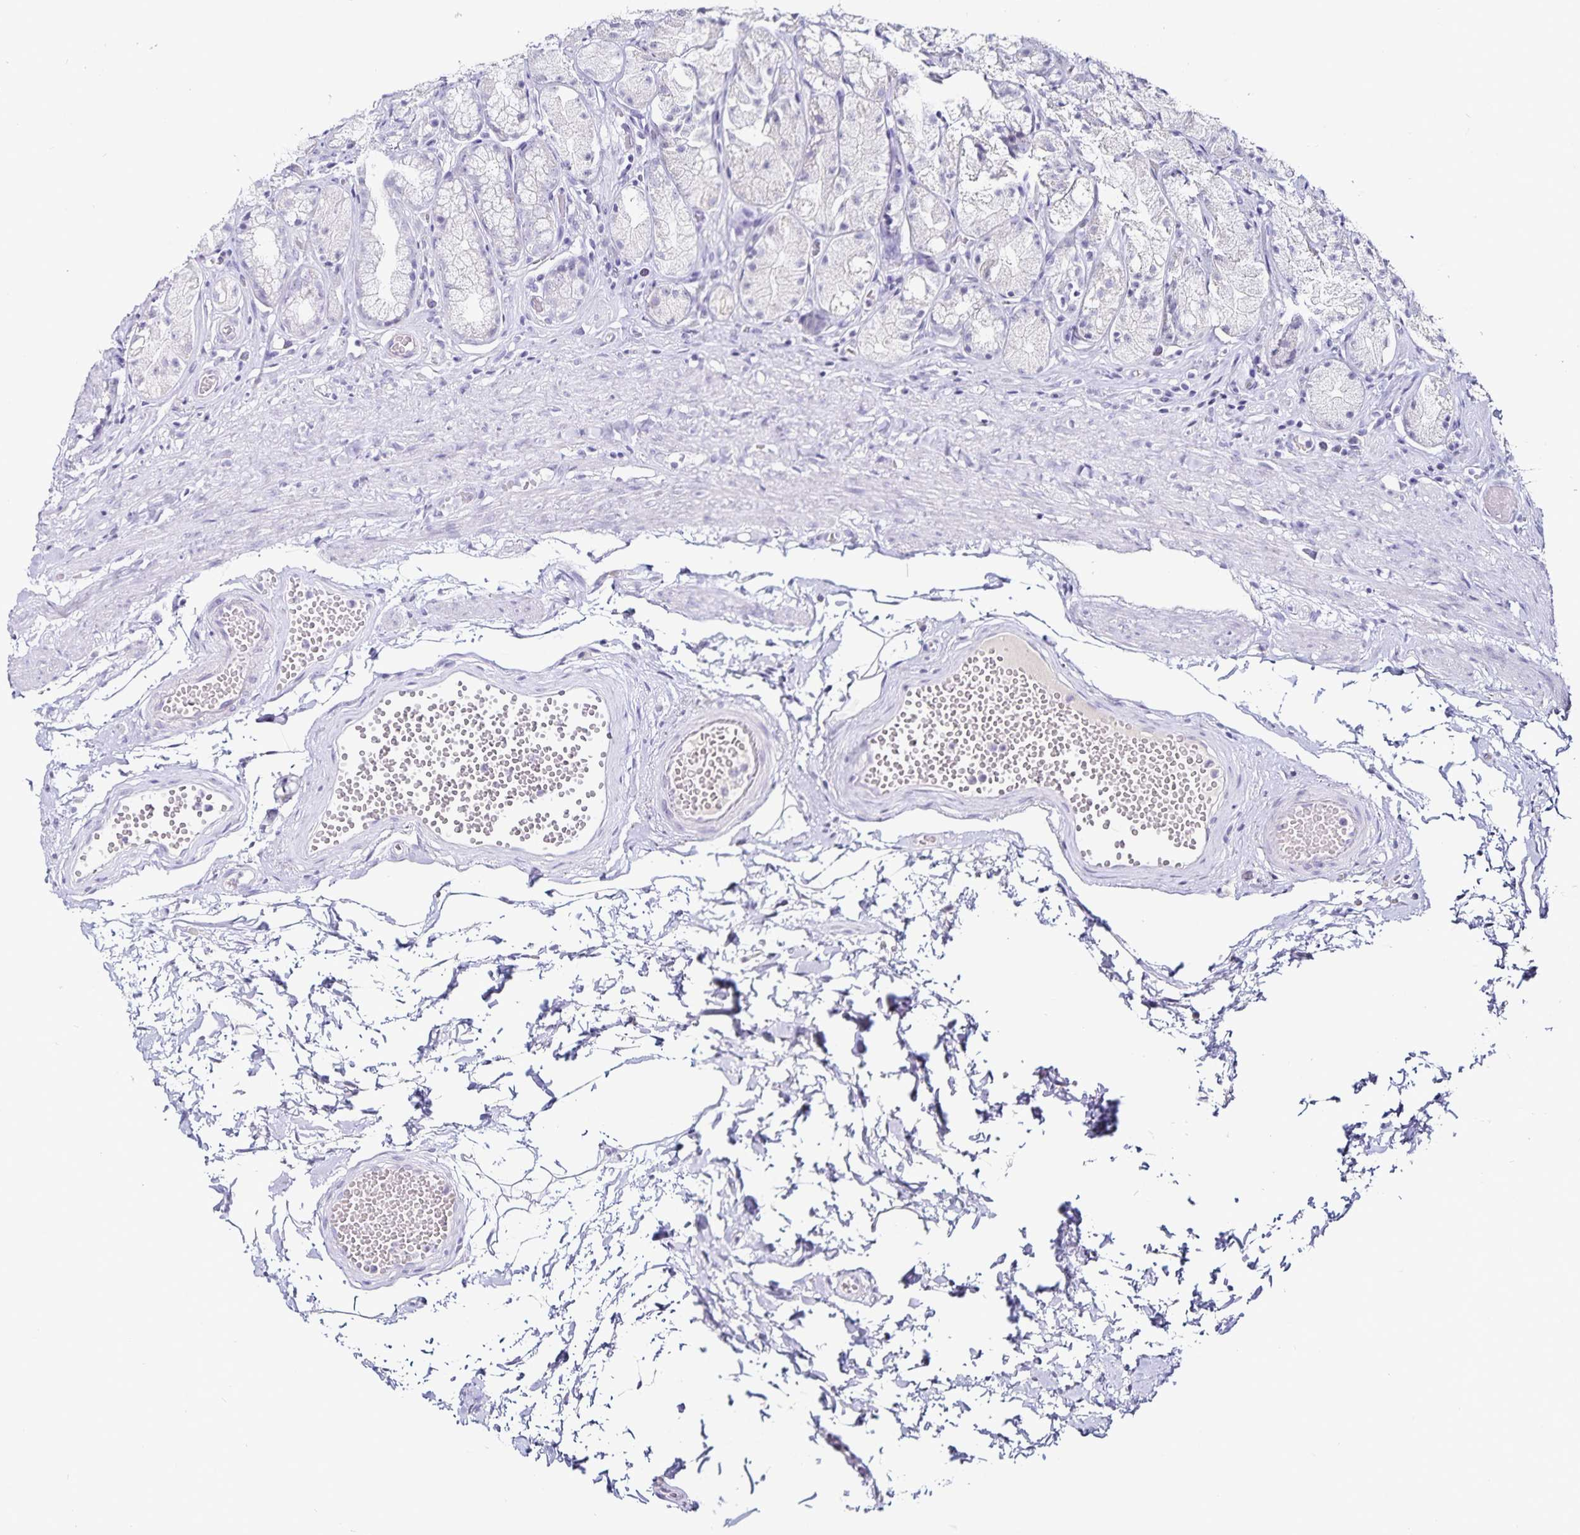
{"staining": {"intensity": "negative", "quantity": "none", "location": "none"}, "tissue": "stomach", "cell_type": "Glandular cells", "image_type": "normal", "snomed": [{"axis": "morphology", "description": "Normal tissue, NOS"}, {"axis": "topography", "description": "Stomach"}], "caption": "Glandular cells show no significant staining in benign stomach. (DAB immunohistochemistry visualized using brightfield microscopy, high magnification).", "gene": "TTR", "patient": {"sex": "male", "age": 70}}